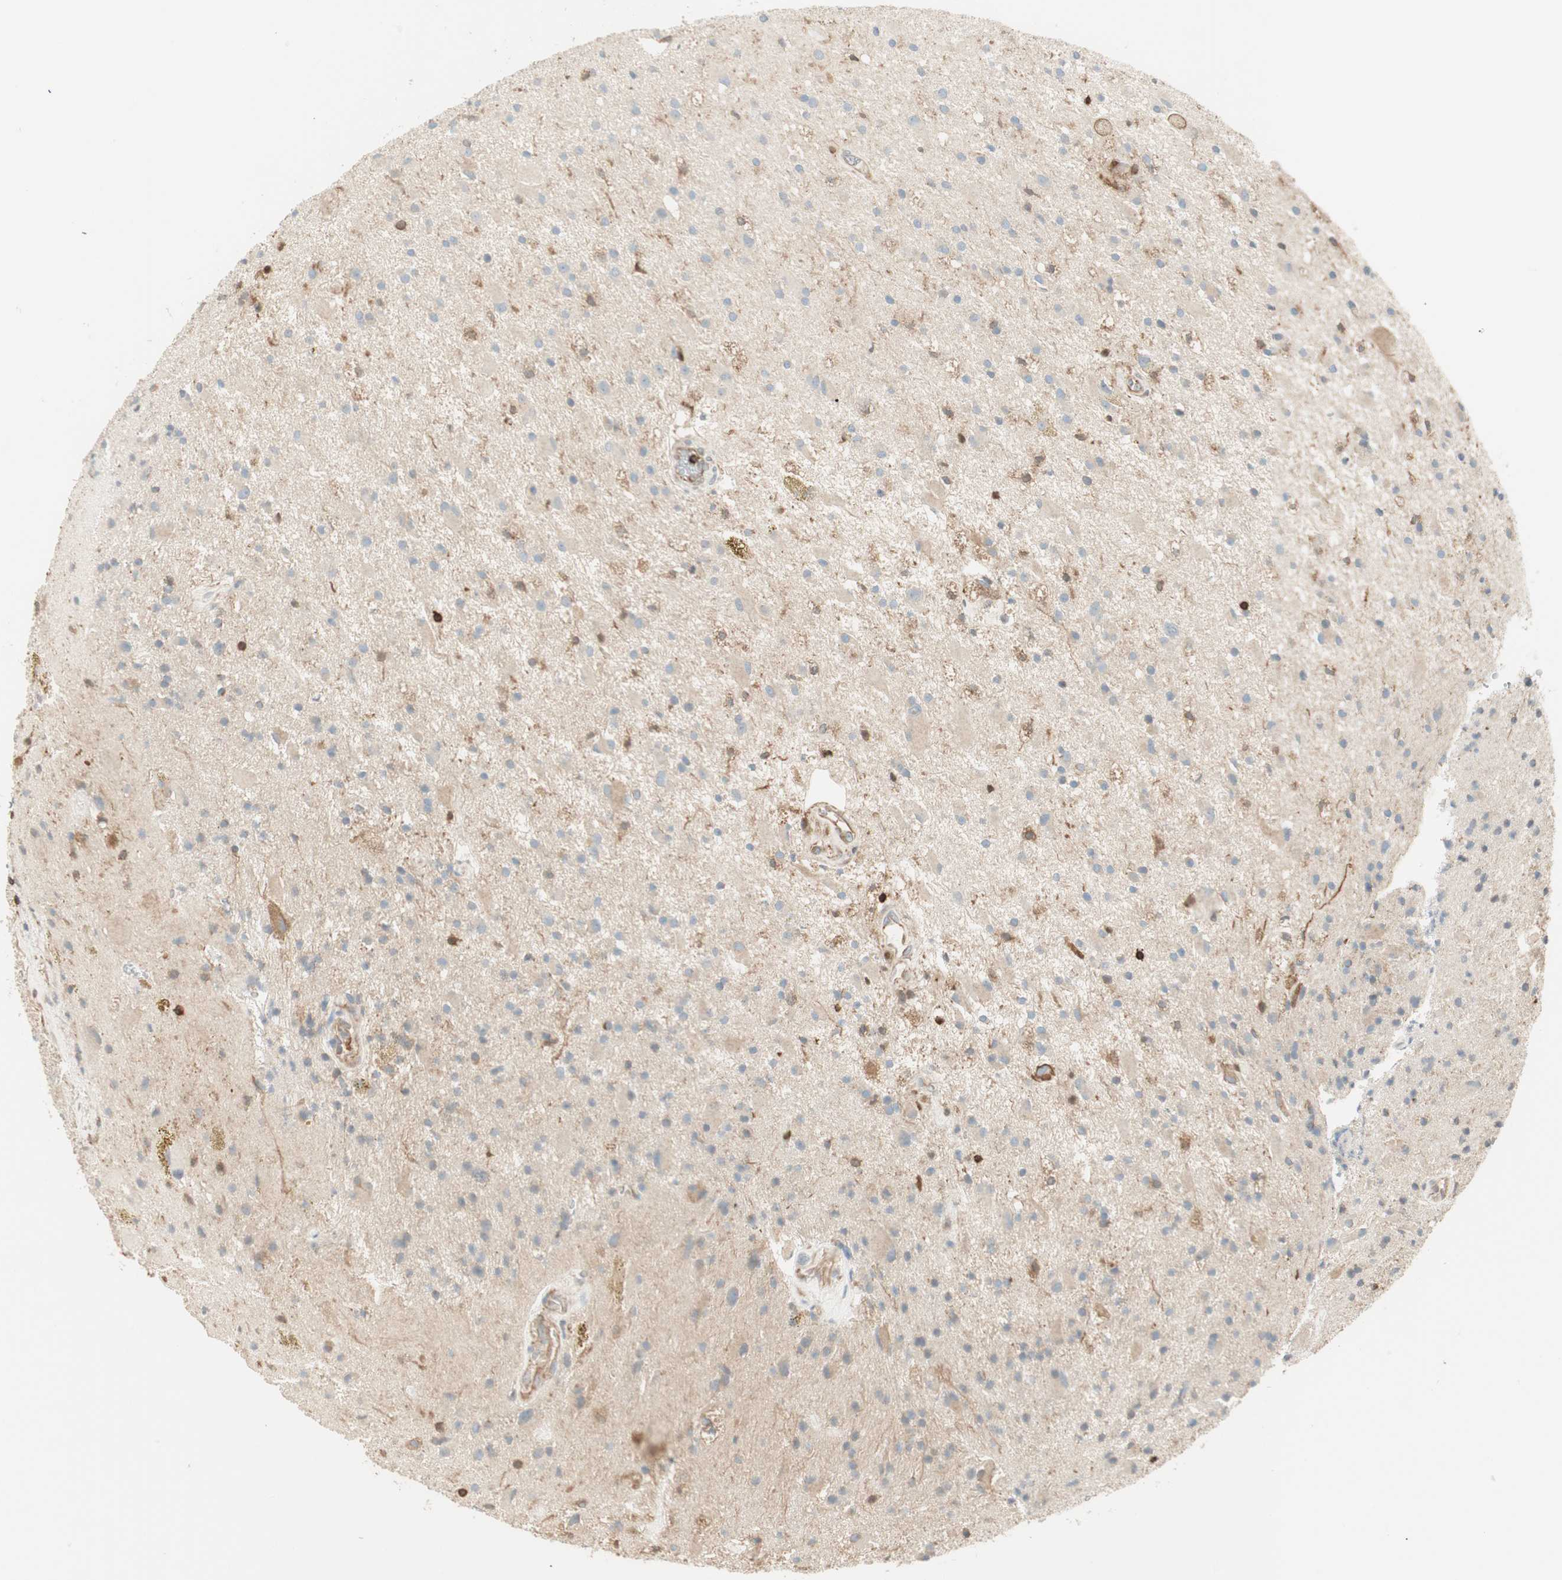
{"staining": {"intensity": "weak", "quantity": "<25%", "location": "cytoplasmic/membranous"}, "tissue": "glioma", "cell_type": "Tumor cells", "image_type": "cancer", "snomed": [{"axis": "morphology", "description": "Glioma, malignant, Low grade"}, {"axis": "topography", "description": "Brain"}], "caption": "This image is of glioma stained with immunohistochemistry (IHC) to label a protein in brown with the nuclei are counter-stained blue. There is no positivity in tumor cells.", "gene": "CRLF3", "patient": {"sex": "male", "age": 58}}